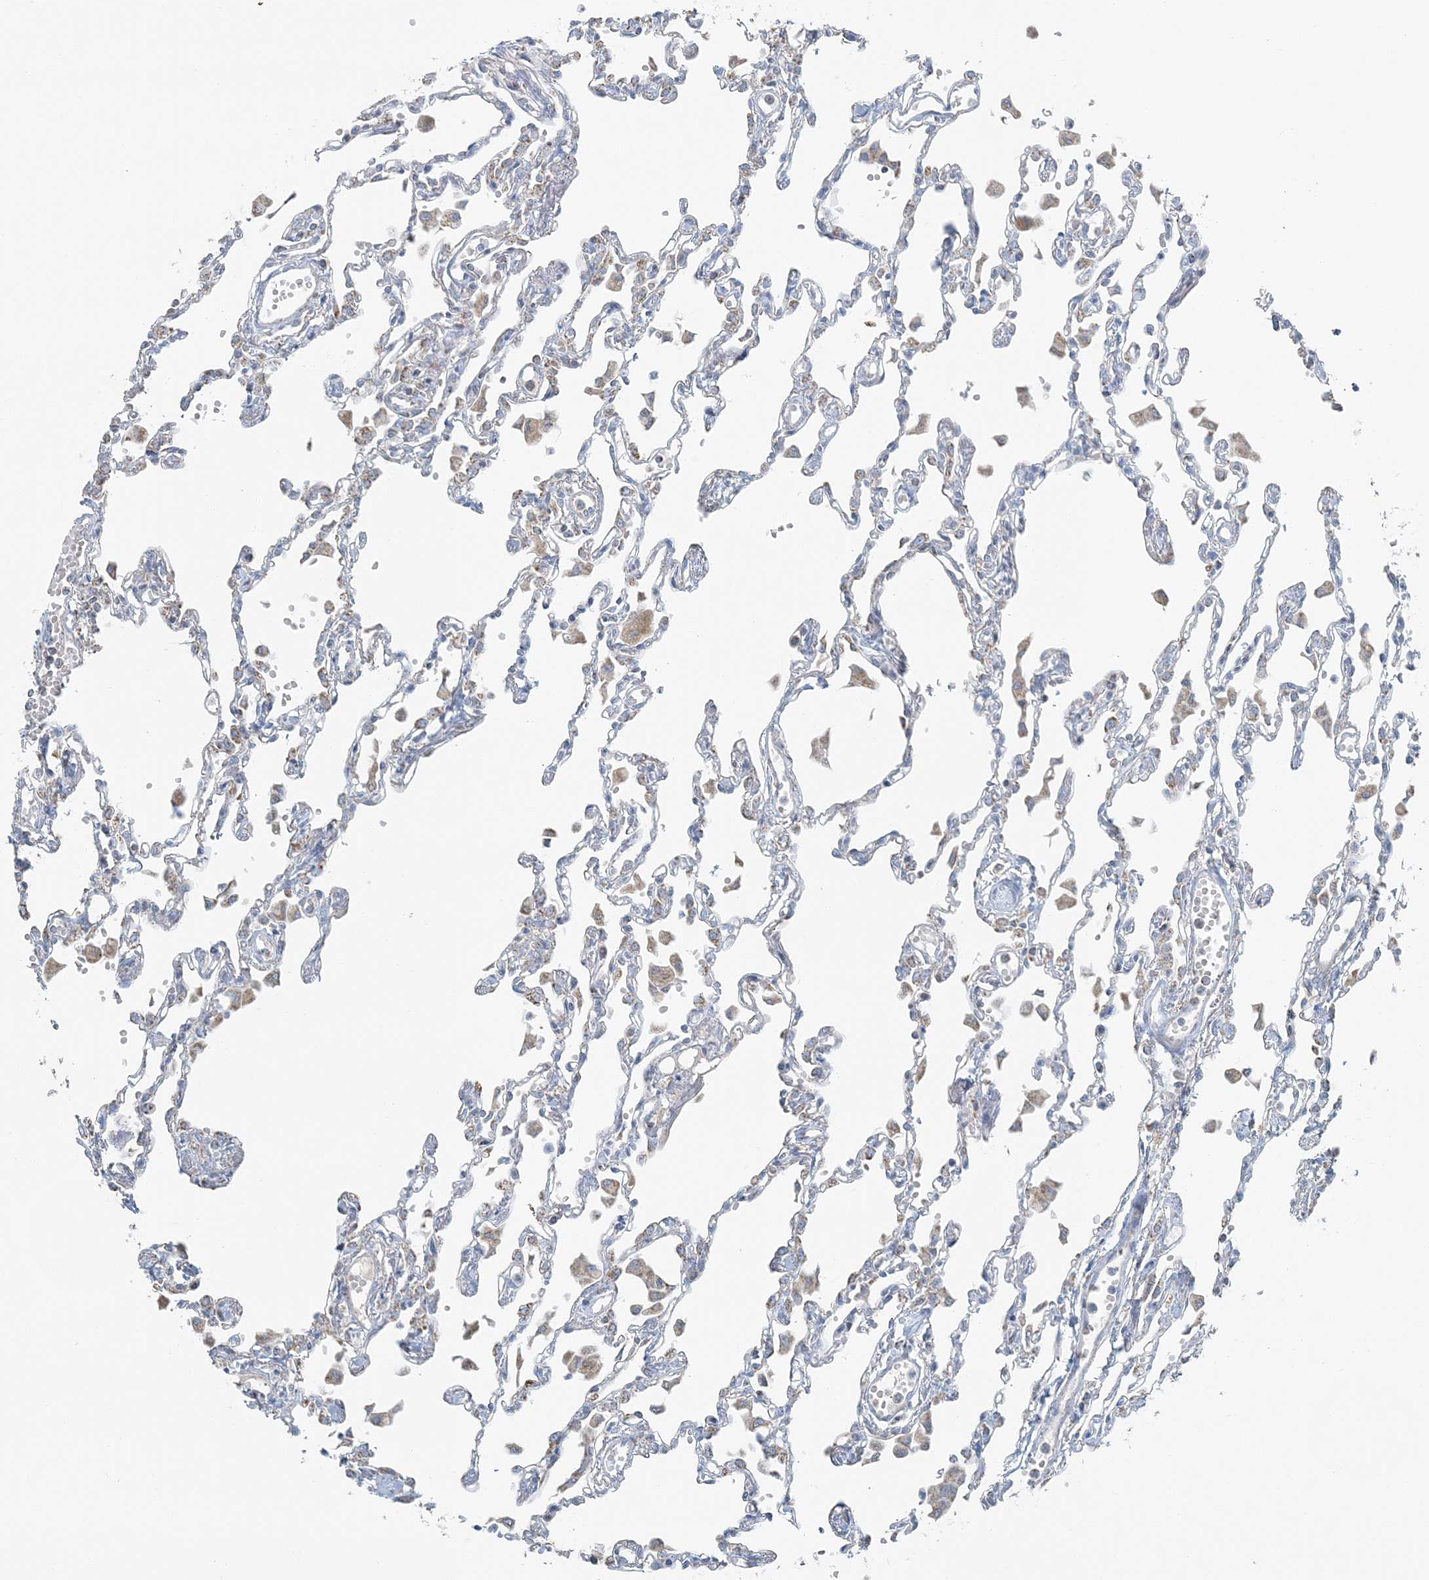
{"staining": {"intensity": "negative", "quantity": "none", "location": "none"}, "tissue": "lung", "cell_type": "Alveolar cells", "image_type": "normal", "snomed": [{"axis": "morphology", "description": "Normal tissue, NOS"}, {"axis": "topography", "description": "Bronchus"}, {"axis": "topography", "description": "Lung"}], "caption": "The photomicrograph demonstrates no significant staining in alveolar cells of lung.", "gene": "SLC22A16", "patient": {"sex": "female", "age": 49}}